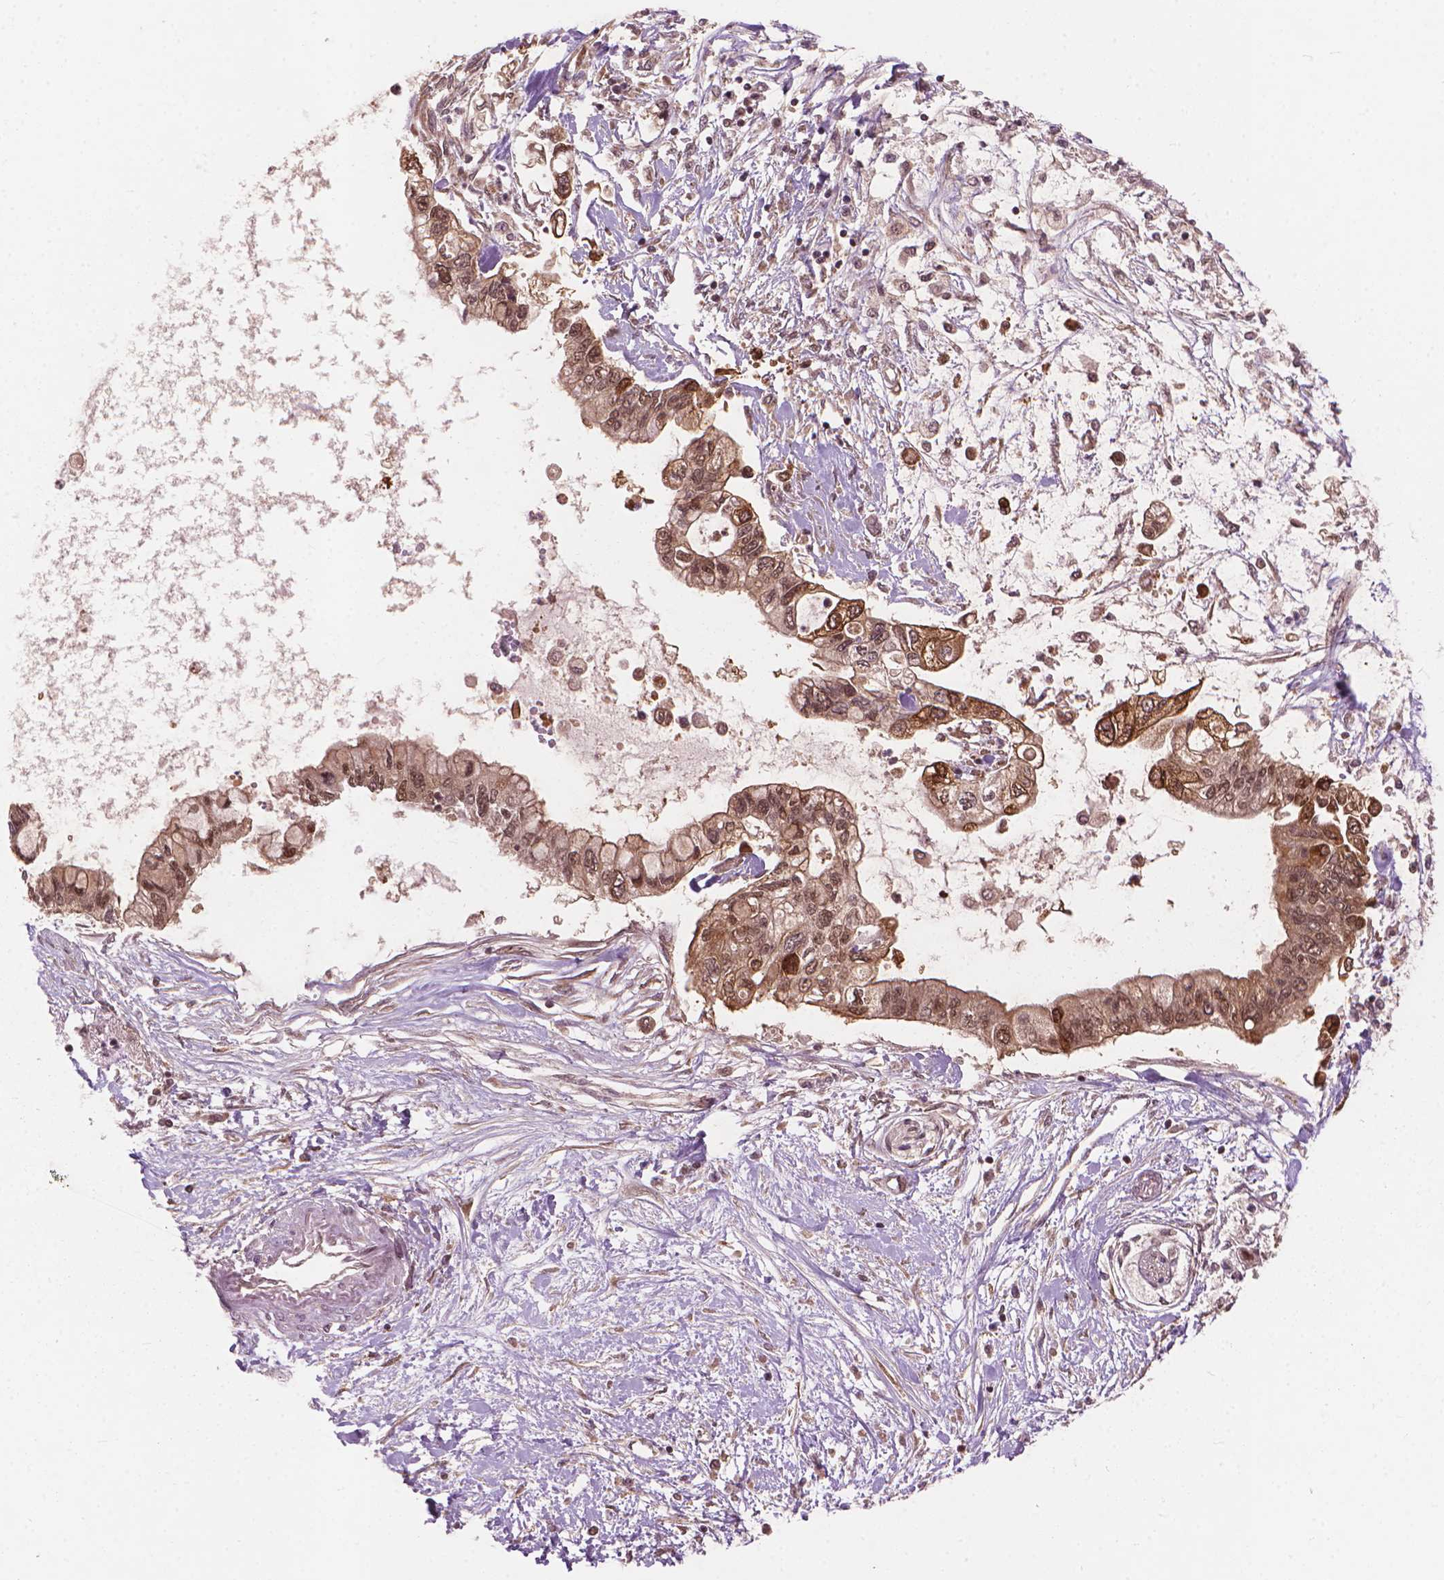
{"staining": {"intensity": "moderate", "quantity": ">75%", "location": "nuclear"}, "tissue": "pancreatic cancer", "cell_type": "Tumor cells", "image_type": "cancer", "snomed": [{"axis": "morphology", "description": "Adenocarcinoma, NOS"}, {"axis": "topography", "description": "Pancreas"}], "caption": "DAB (3,3'-diaminobenzidine) immunohistochemical staining of human pancreatic cancer (adenocarcinoma) reveals moderate nuclear protein positivity in approximately >75% of tumor cells.", "gene": "SSU72", "patient": {"sex": "female", "age": 77}}